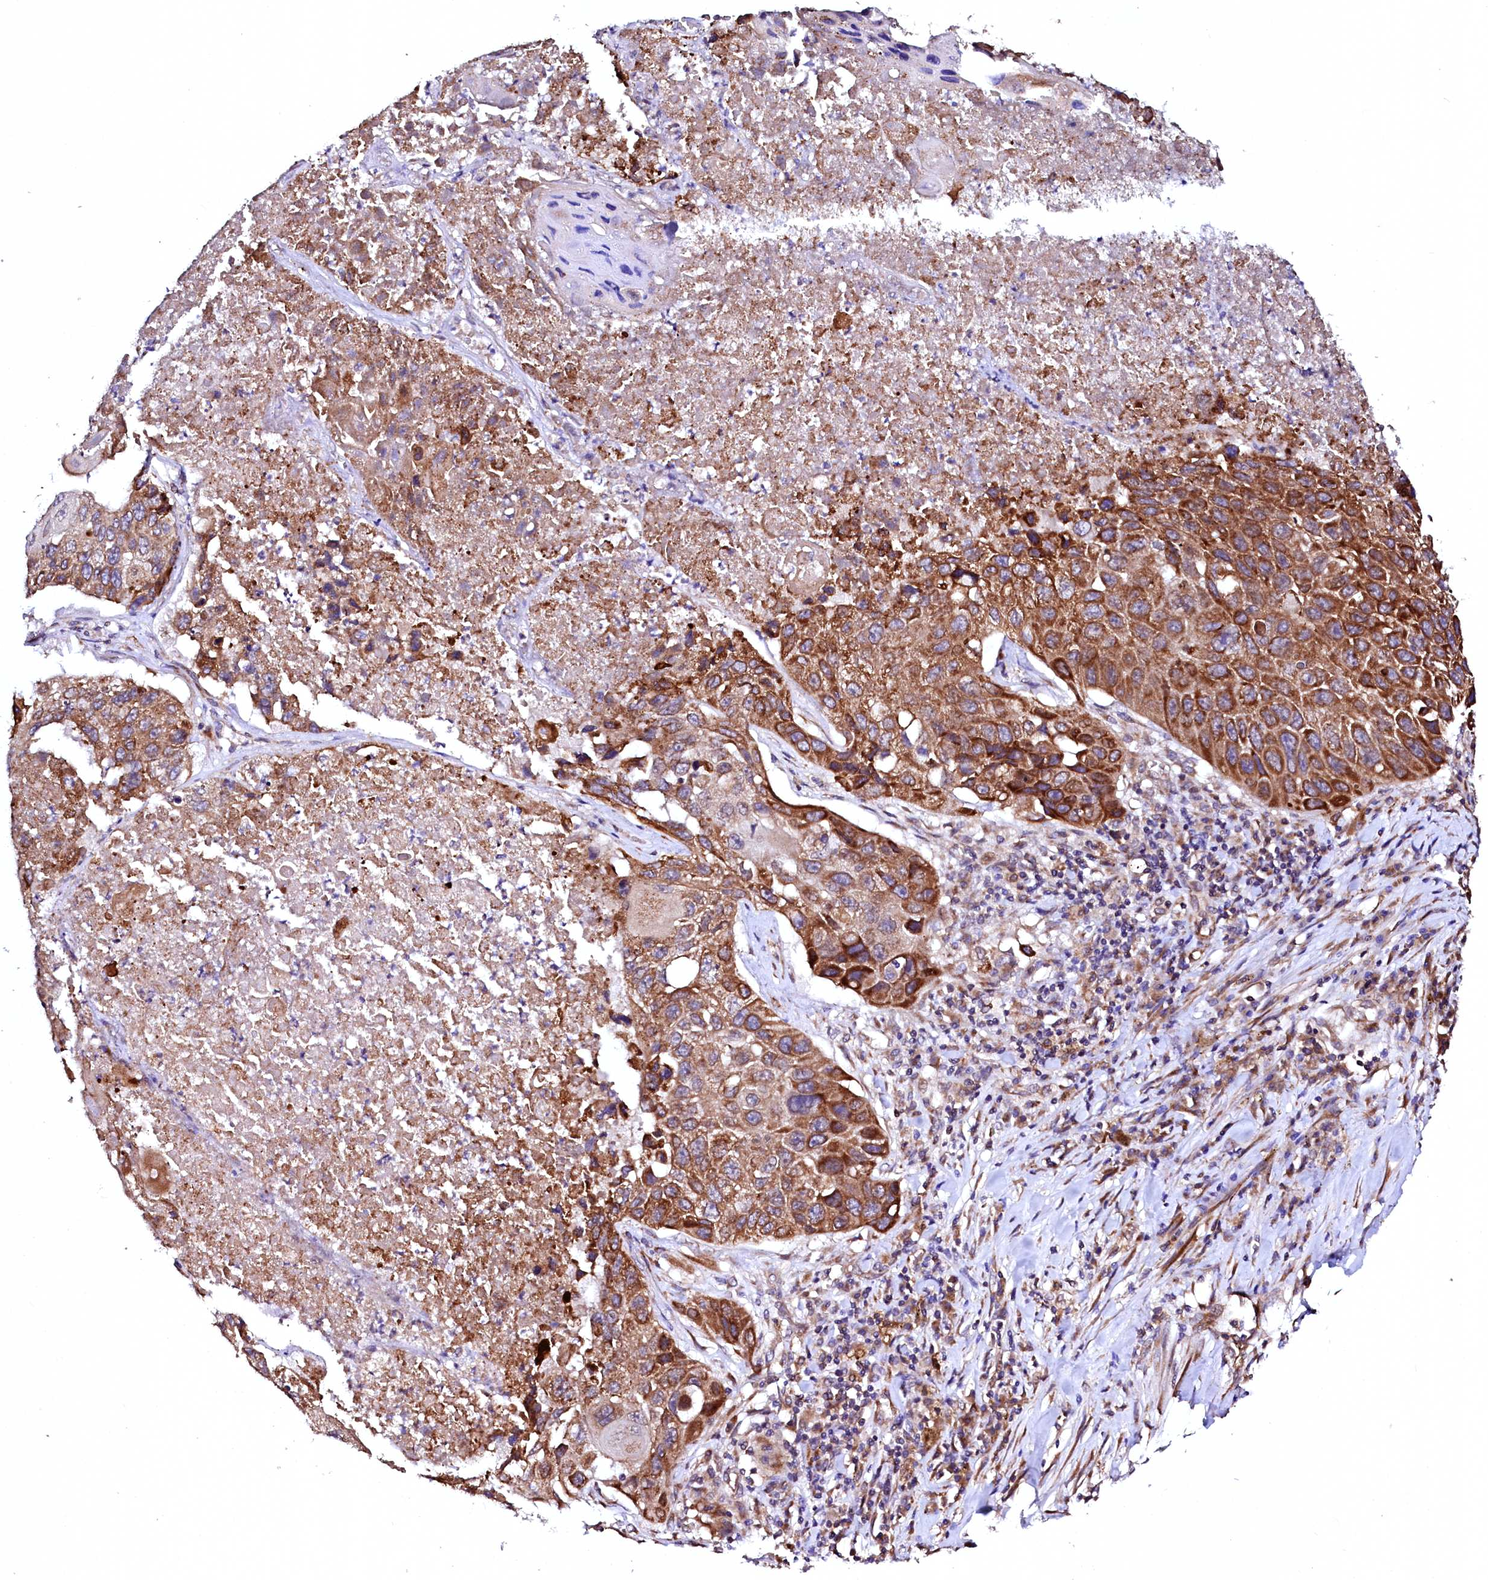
{"staining": {"intensity": "strong", "quantity": ">75%", "location": "cytoplasmic/membranous"}, "tissue": "lung cancer", "cell_type": "Tumor cells", "image_type": "cancer", "snomed": [{"axis": "morphology", "description": "Squamous cell carcinoma, NOS"}, {"axis": "topography", "description": "Lung"}], "caption": "Tumor cells display strong cytoplasmic/membranous staining in approximately >75% of cells in squamous cell carcinoma (lung). (Brightfield microscopy of DAB IHC at high magnification).", "gene": "UBE3C", "patient": {"sex": "male", "age": 61}}